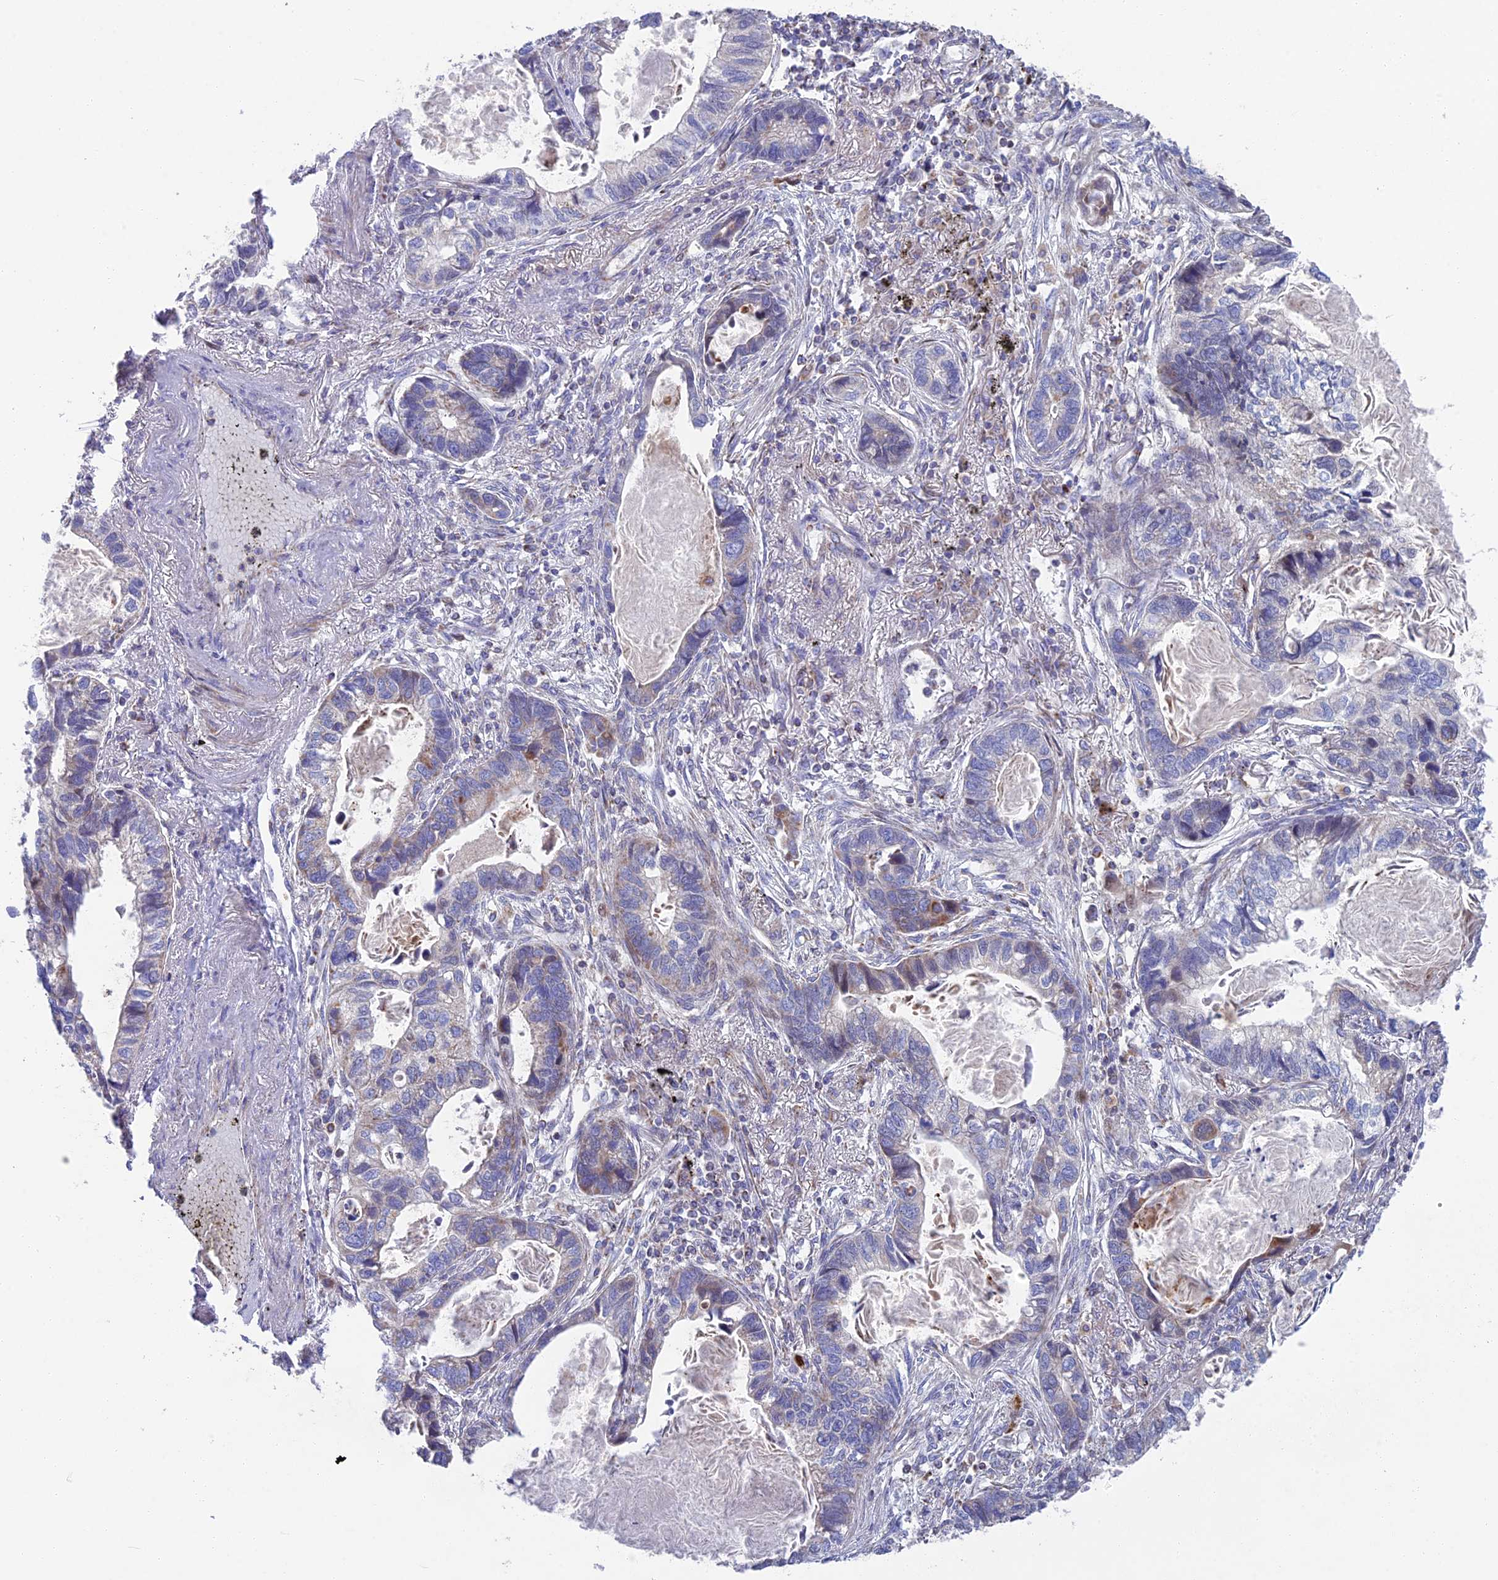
{"staining": {"intensity": "moderate", "quantity": "<25%", "location": "cytoplasmic/membranous"}, "tissue": "lung cancer", "cell_type": "Tumor cells", "image_type": "cancer", "snomed": [{"axis": "morphology", "description": "Adenocarcinoma, NOS"}, {"axis": "topography", "description": "Lung"}], "caption": "High-magnification brightfield microscopy of lung cancer stained with DAB (3,3'-diaminobenzidine) (brown) and counterstained with hematoxylin (blue). tumor cells exhibit moderate cytoplasmic/membranous positivity is identified in about<25% of cells. The protein of interest is stained brown, and the nuclei are stained in blue (DAB (3,3'-diaminobenzidine) IHC with brightfield microscopy, high magnification).", "gene": "CS", "patient": {"sex": "male", "age": 67}}